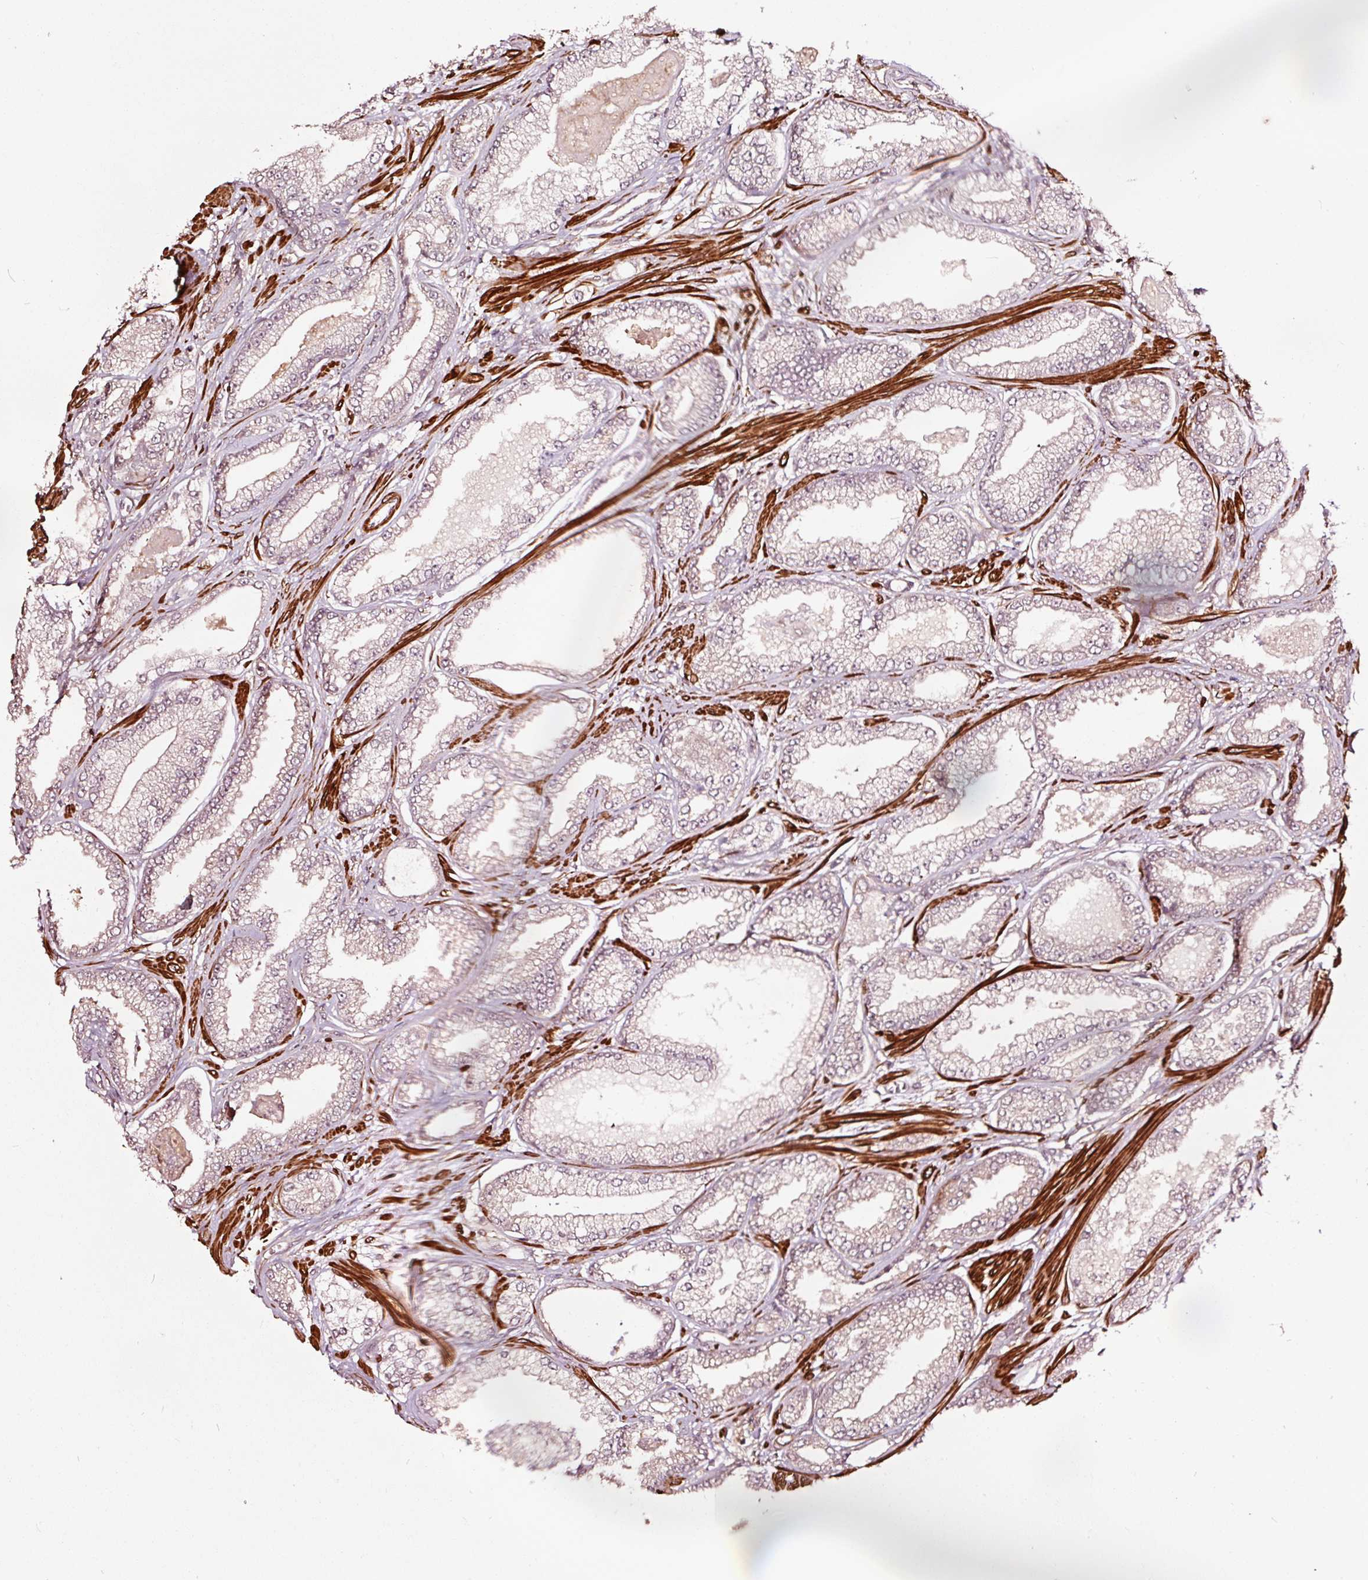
{"staining": {"intensity": "weak", "quantity": "<25%", "location": "cytoplasmic/membranous"}, "tissue": "prostate cancer", "cell_type": "Tumor cells", "image_type": "cancer", "snomed": [{"axis": "morphology", "description": "Adenocarcinoma, Low grade"}, {"axis": "topography", "description": "Prostate"}], "caption": "This is an immunohistochemistry image of prostate cancer (low-grade adenocarcinoma). There is no staining in tumor cells.", "gene": "TPM1", "patient": {"sex": "male", "age": 64}}